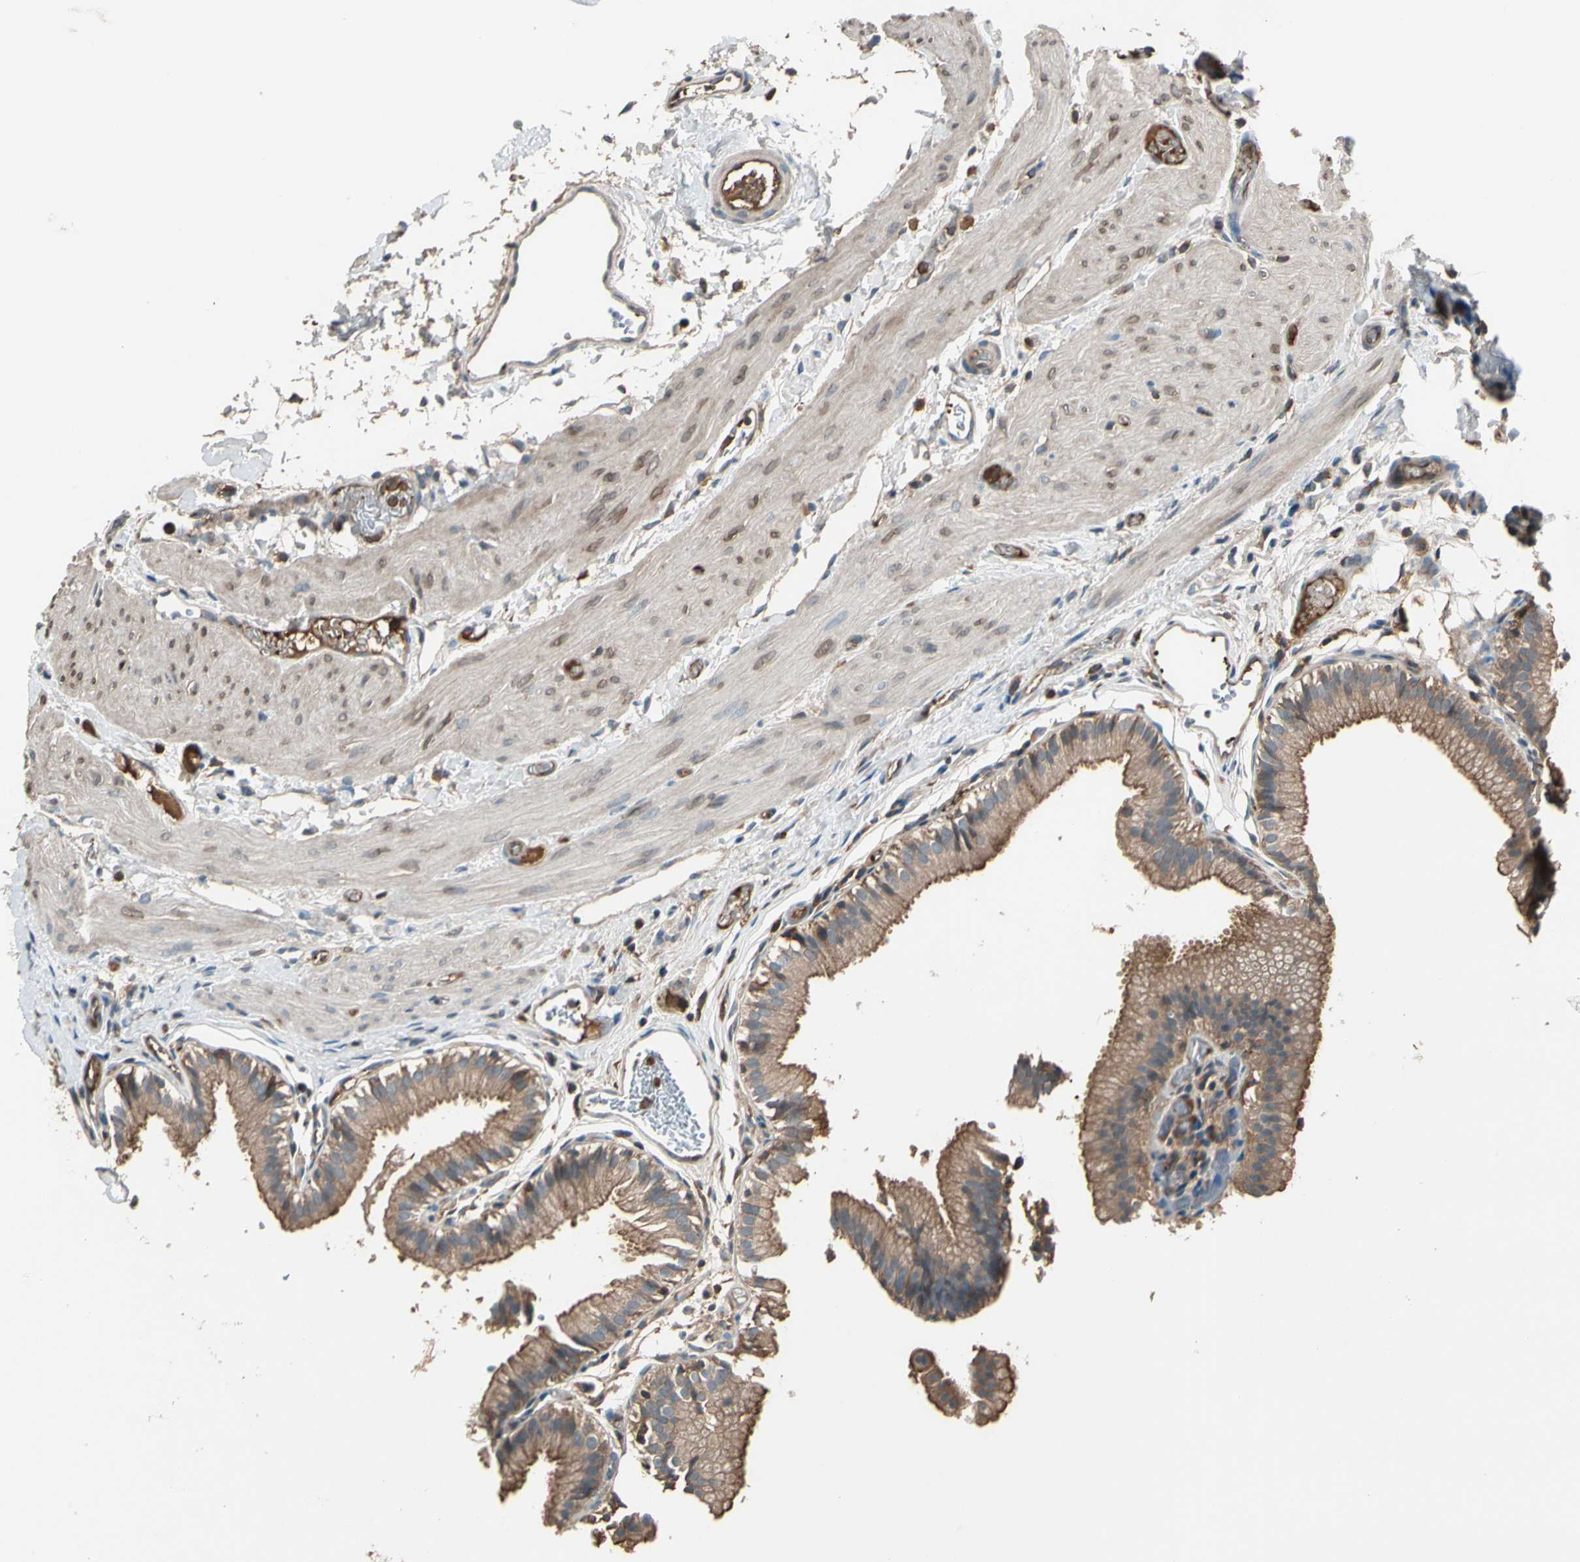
{"staining": {"intensity": "moderate", "quantity": ">75%", "location": "cytoplasmic/membranous"}, "tissue": "gallbladder", "cell_type": "Glandular cells", "image_type": "normal", "snomed": [{"axis": "morphology", "description": "Normal tissue, NOS"}, {"axis": "topography", "description": "Gallbladder"}], "caption": "Gallbladder stained with DAB immunohistochemistry (IHC) displays medium levels of moderate cytoplasmic/membranous expression in approximately >75% of glandular cells. The protein is stained brown, and the nuclei are stained in blue (DAB (3,3'-diaminobenzidine) IHC with brightfield microscopy, high magnification).", "gene": "STX11", "patient": {"sex": "female", "age": 26}}